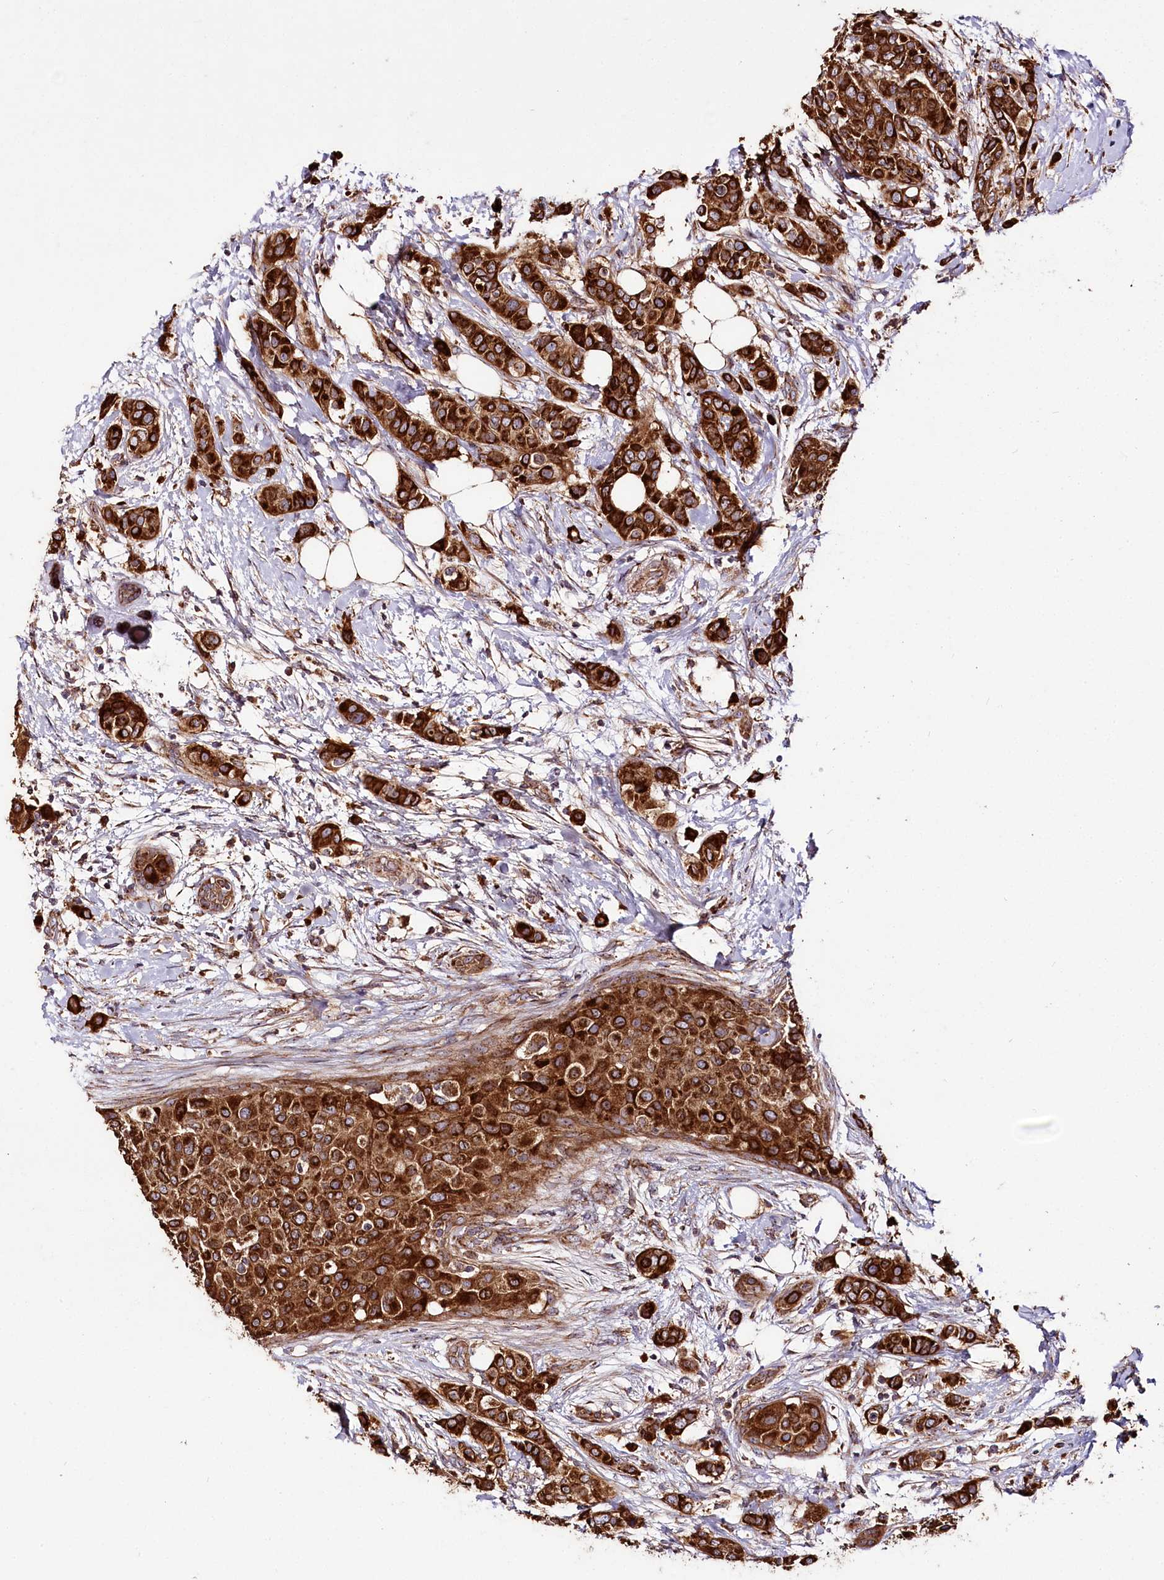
{"staining": {"intensity": "strong", "quantity": ">75%", "location": "cytoplasmic/membranous"}, "tissue": "breast cancer", "cell_type": "Tumor cells", "image_type": "cancer", "snomed": [{"axis": "morphology", "description": "Lobular carcinoma"}, {"axis": "topography", "description": "Breast"}], "caption": "Lobular carcinoma (breast) tissue reveals strong cytoplasmic/membranous expression in about >75% of tumor cells, visualized by immunohistochemistry. The protein is stained brown, and the nuclei are stained in blue (DAB (3,3'-diaminobenzidine) IHC with brightfield microscopy, high magnification).", "gene": "RAB7A", "patient": {"sex": "female", "age": 51}}